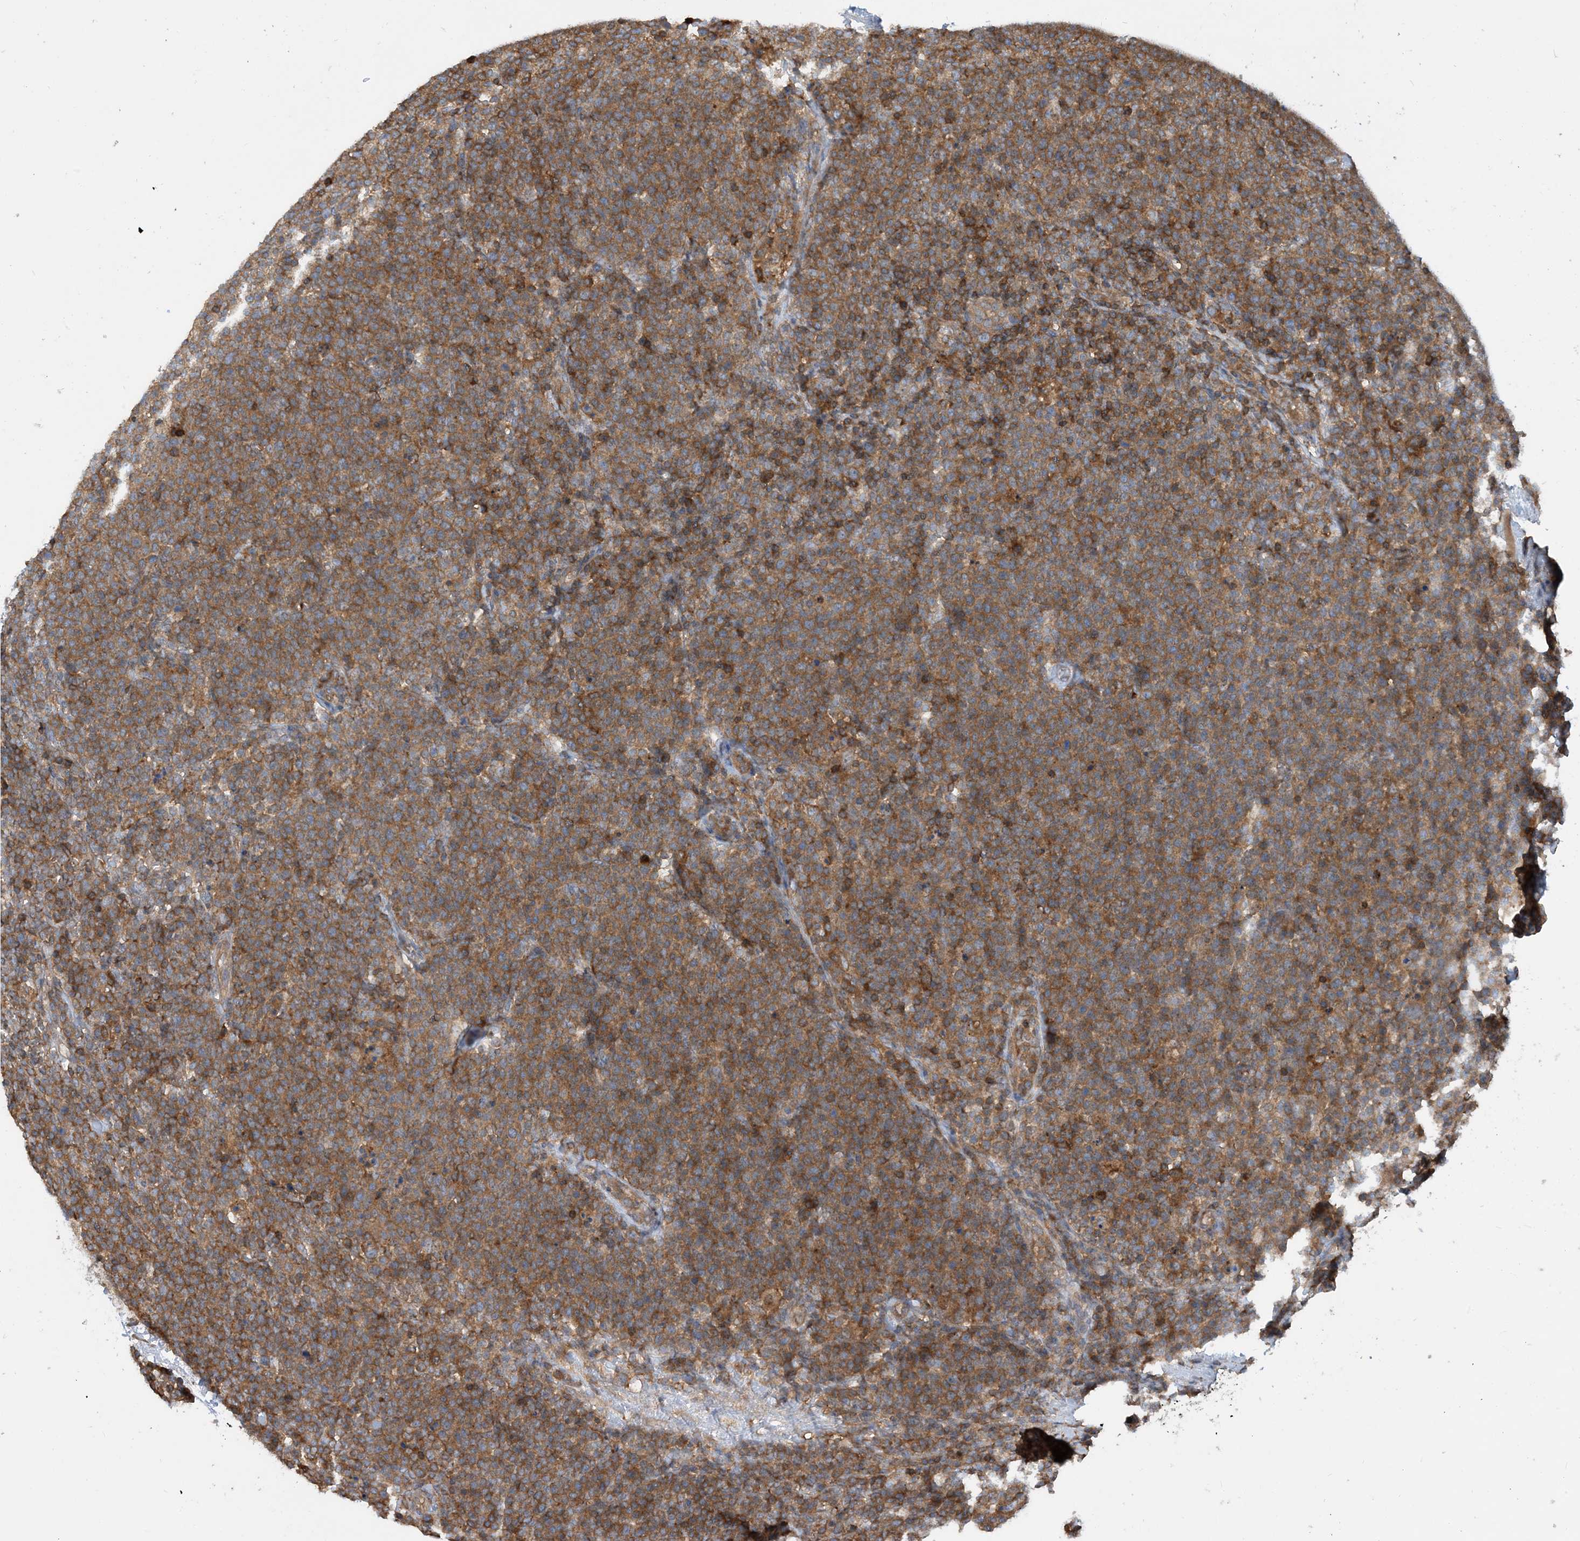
{"staining": {"intensity": "moderate", "quantity": ">75%", "location": "cytoplasmic/membranous"}, "tissue": "lymphoma", "cell_type": "Tumor cells", "image_type": "cancer", "snomed": [{"axis": "morphology", "description": "Malignant lymphoma, non-Hodgkin's type, High grade"}, {"axis": "topography", "description": "Lymph node"}], "caption": "A photomicrograph of human malignant lymphoma, non-Hodgkin's type (high-grade) stained for a protein shows moderate cytoplasmic/membranous brown staining in tumor cells. The staining was performed using DAB to visualize the protein expression in brown, while the nuclei were stained in blue with hematoxylin (Magnification: 20x).", "gene": "SFMBT2", "patient": {"sex": "male", "age": 61}}